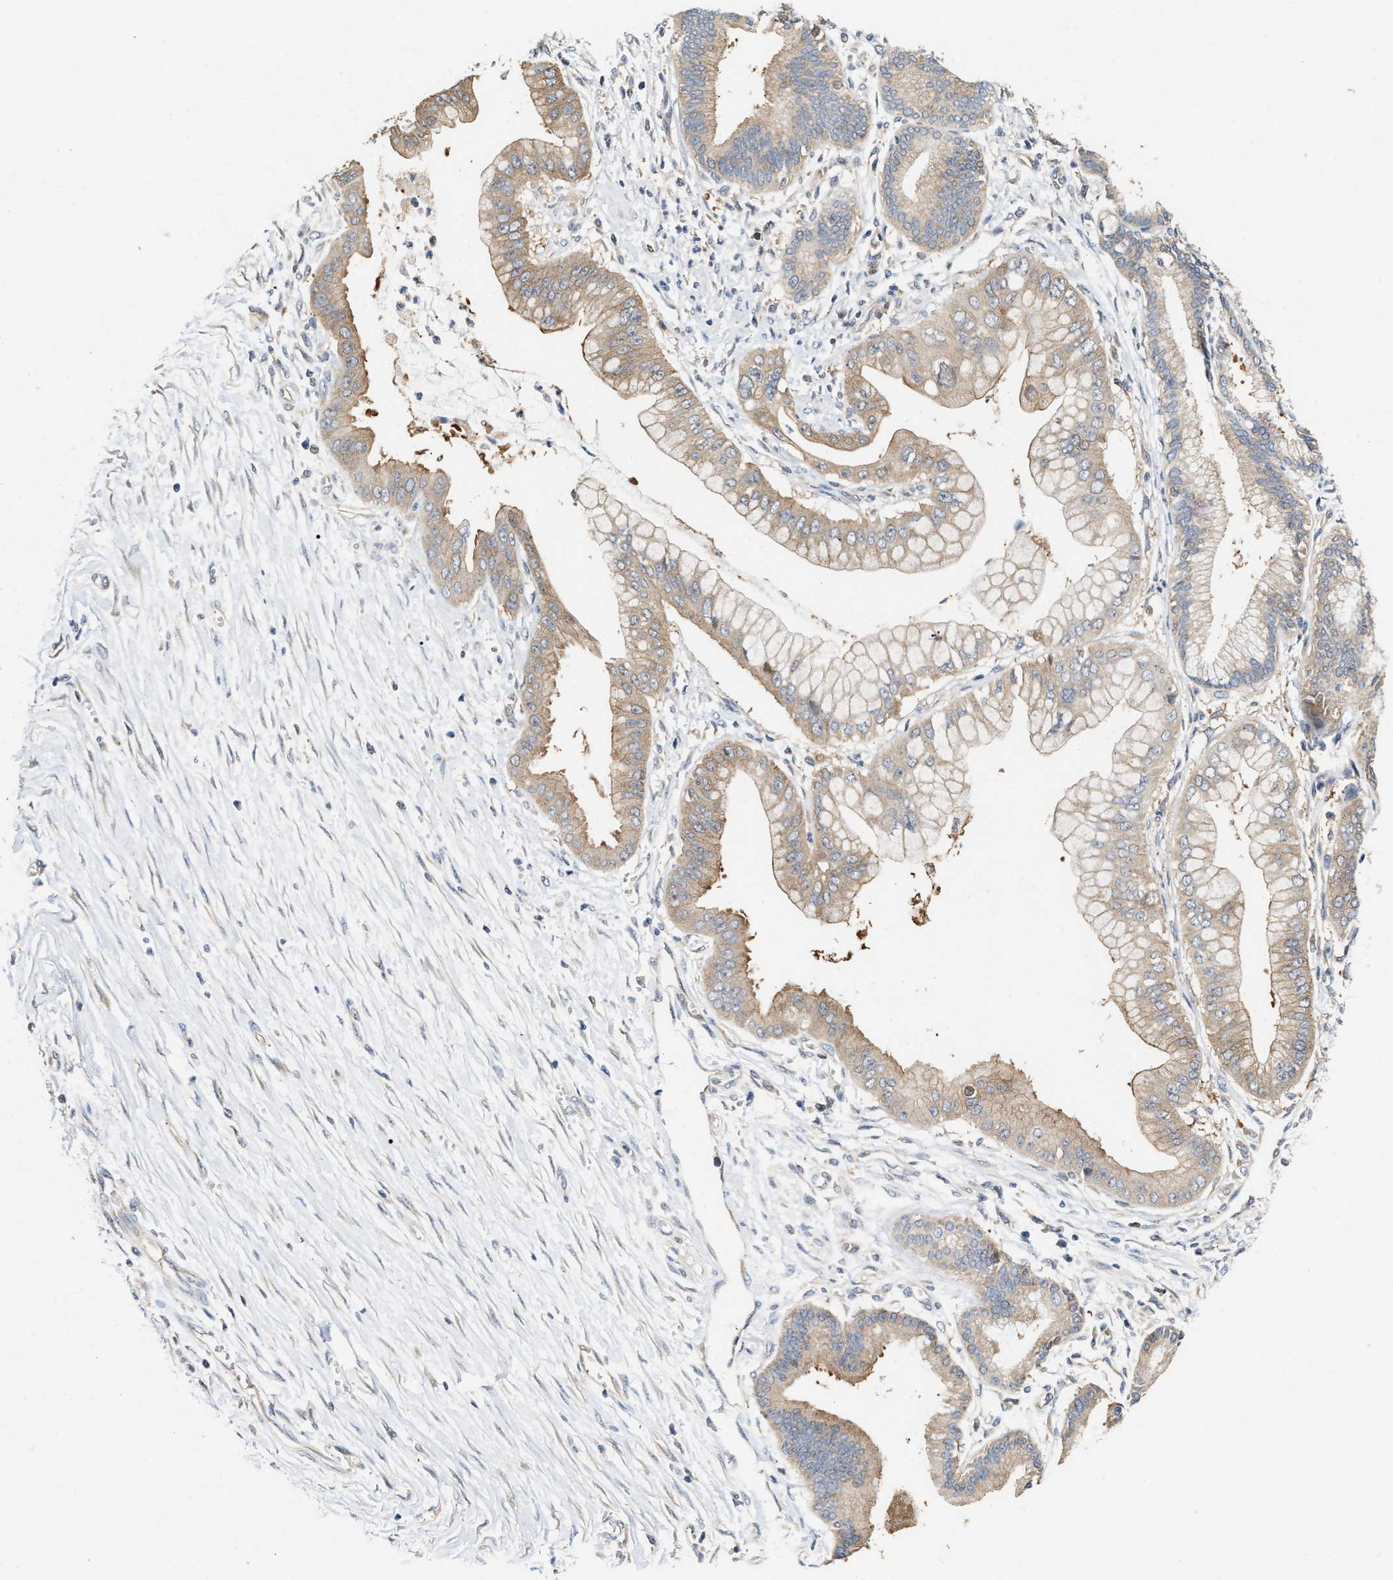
{"staining": {"intensity": "weak", "quantity": ">75%", "location": "cytoplasmic/membranous"}, "tissue": "pancreatic cancer", "cell_type": "Tumor cells", "image_type": "cancer", "snomed": [{"axis": "morphology", "description": "Adenocarcinoma, NOS"}, {"axis": "topography", "description": "Pancreas"}], "caption": "Immunohistochemistry micrograph of human pancreatic cancer (adenocarcinoma) stained for a protein (brown), which shows low levels of weak cytoplasmic/membranous staining in approximately >75% of tumor cells.", "gene": "CSNK1A1", "patient": {"sex": "male", "age": 59}}